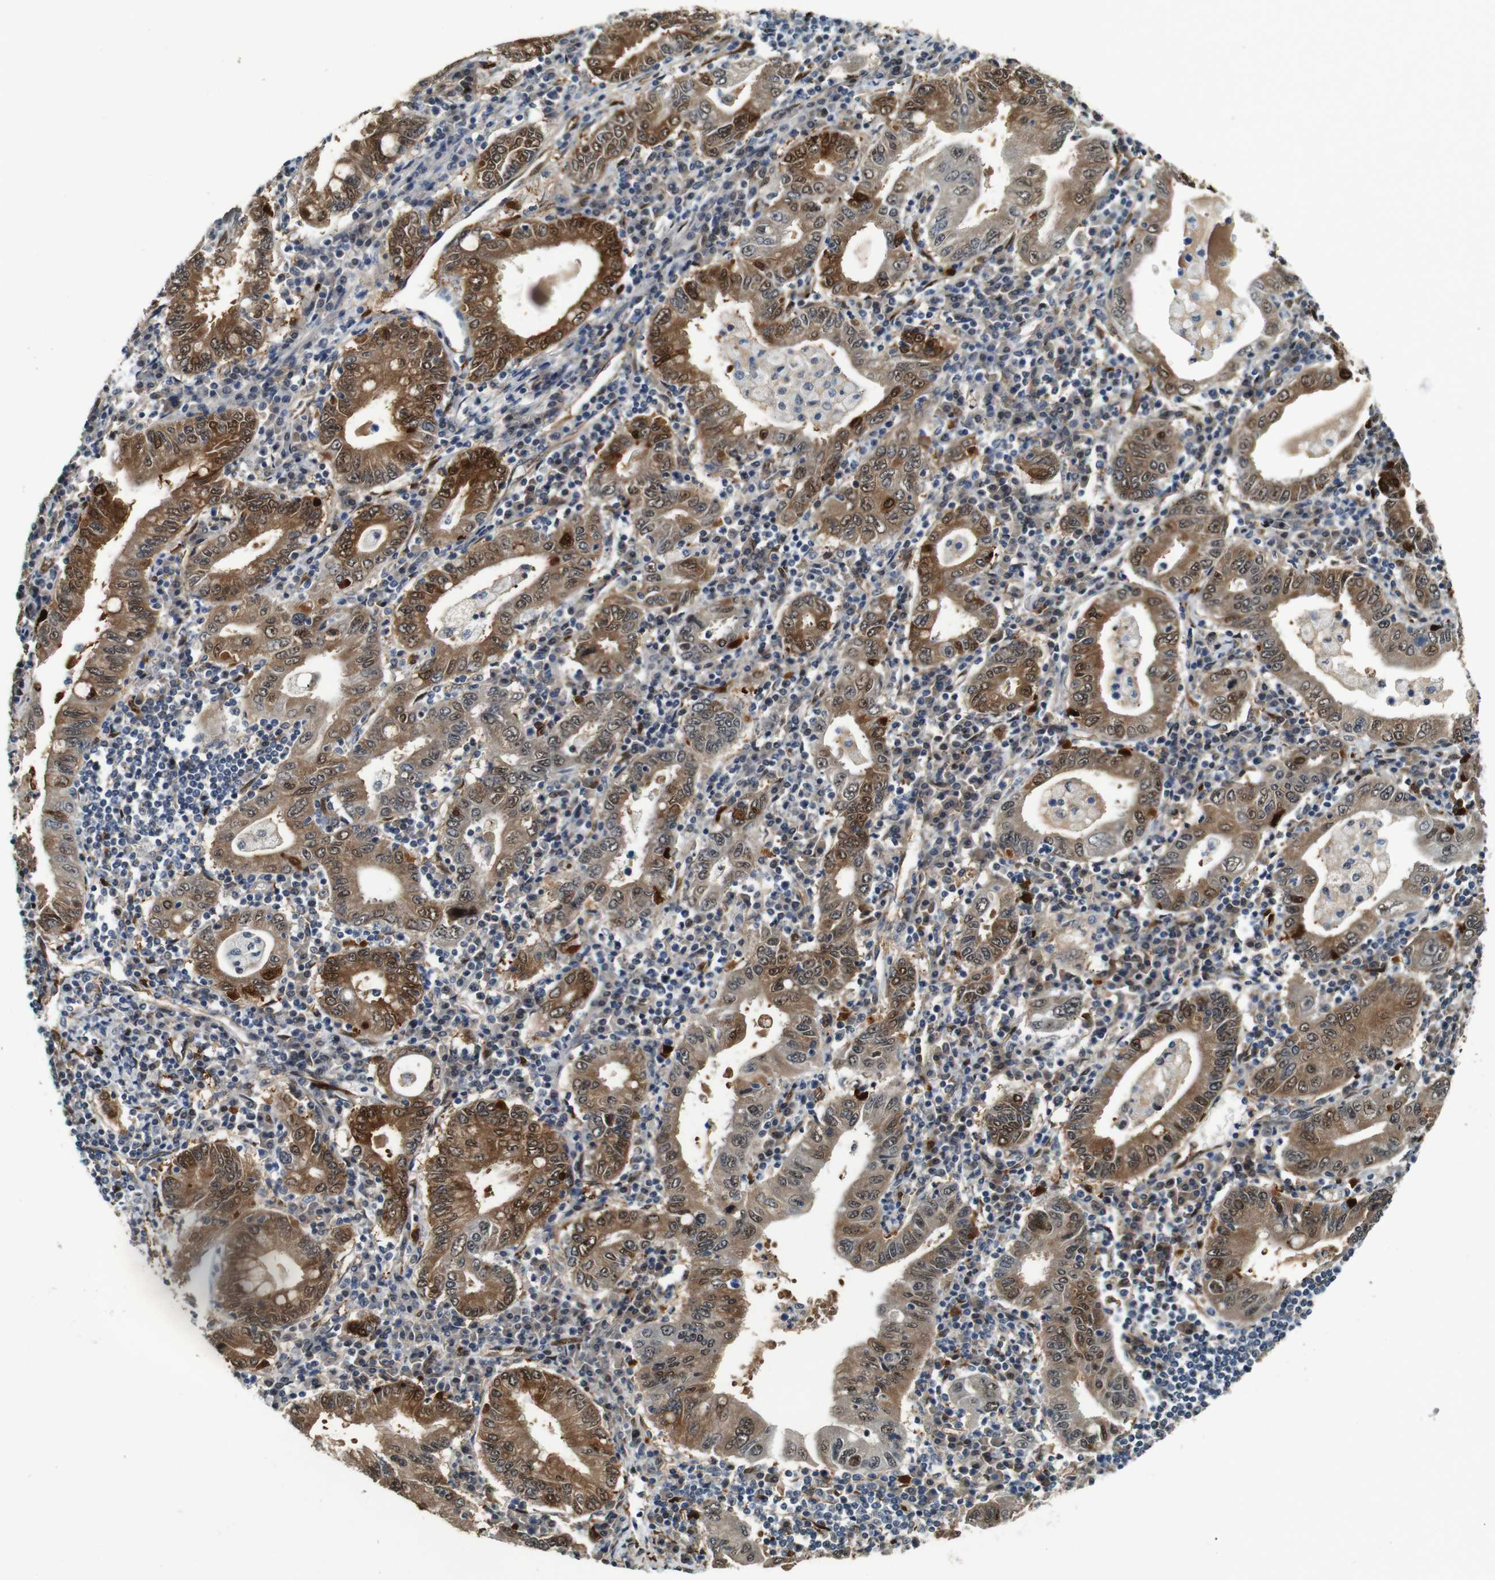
{"staining": {"intensity": "strong", "quantity": ">75%", "location": "cytoplasmic/membranous,nuclear"}, "tissue": "stomach cancer", "cell_type": "Tumor cells", "image_type": "cancer", "snomed": [{"axis": "morphology", "description": "Normal tissue, NOS"}, {"axis": "morphology", "description": "Adenocarcinoma, NOS"}, {"axis": "topography", "description": "Esophagus"}, {"axis": "topography", "description": "Stomach, upper"}, {"axis": "topography", "description": "Peripheral nerve tissue"}], "caption": "Adenocarcinoma (stomach) tissue exhibits strong cytoplasmic/membranous and nuclear positivity in about >75% of tumor cells", "gene": "LXN", "patient": {"sex": "male", "age": 62}}